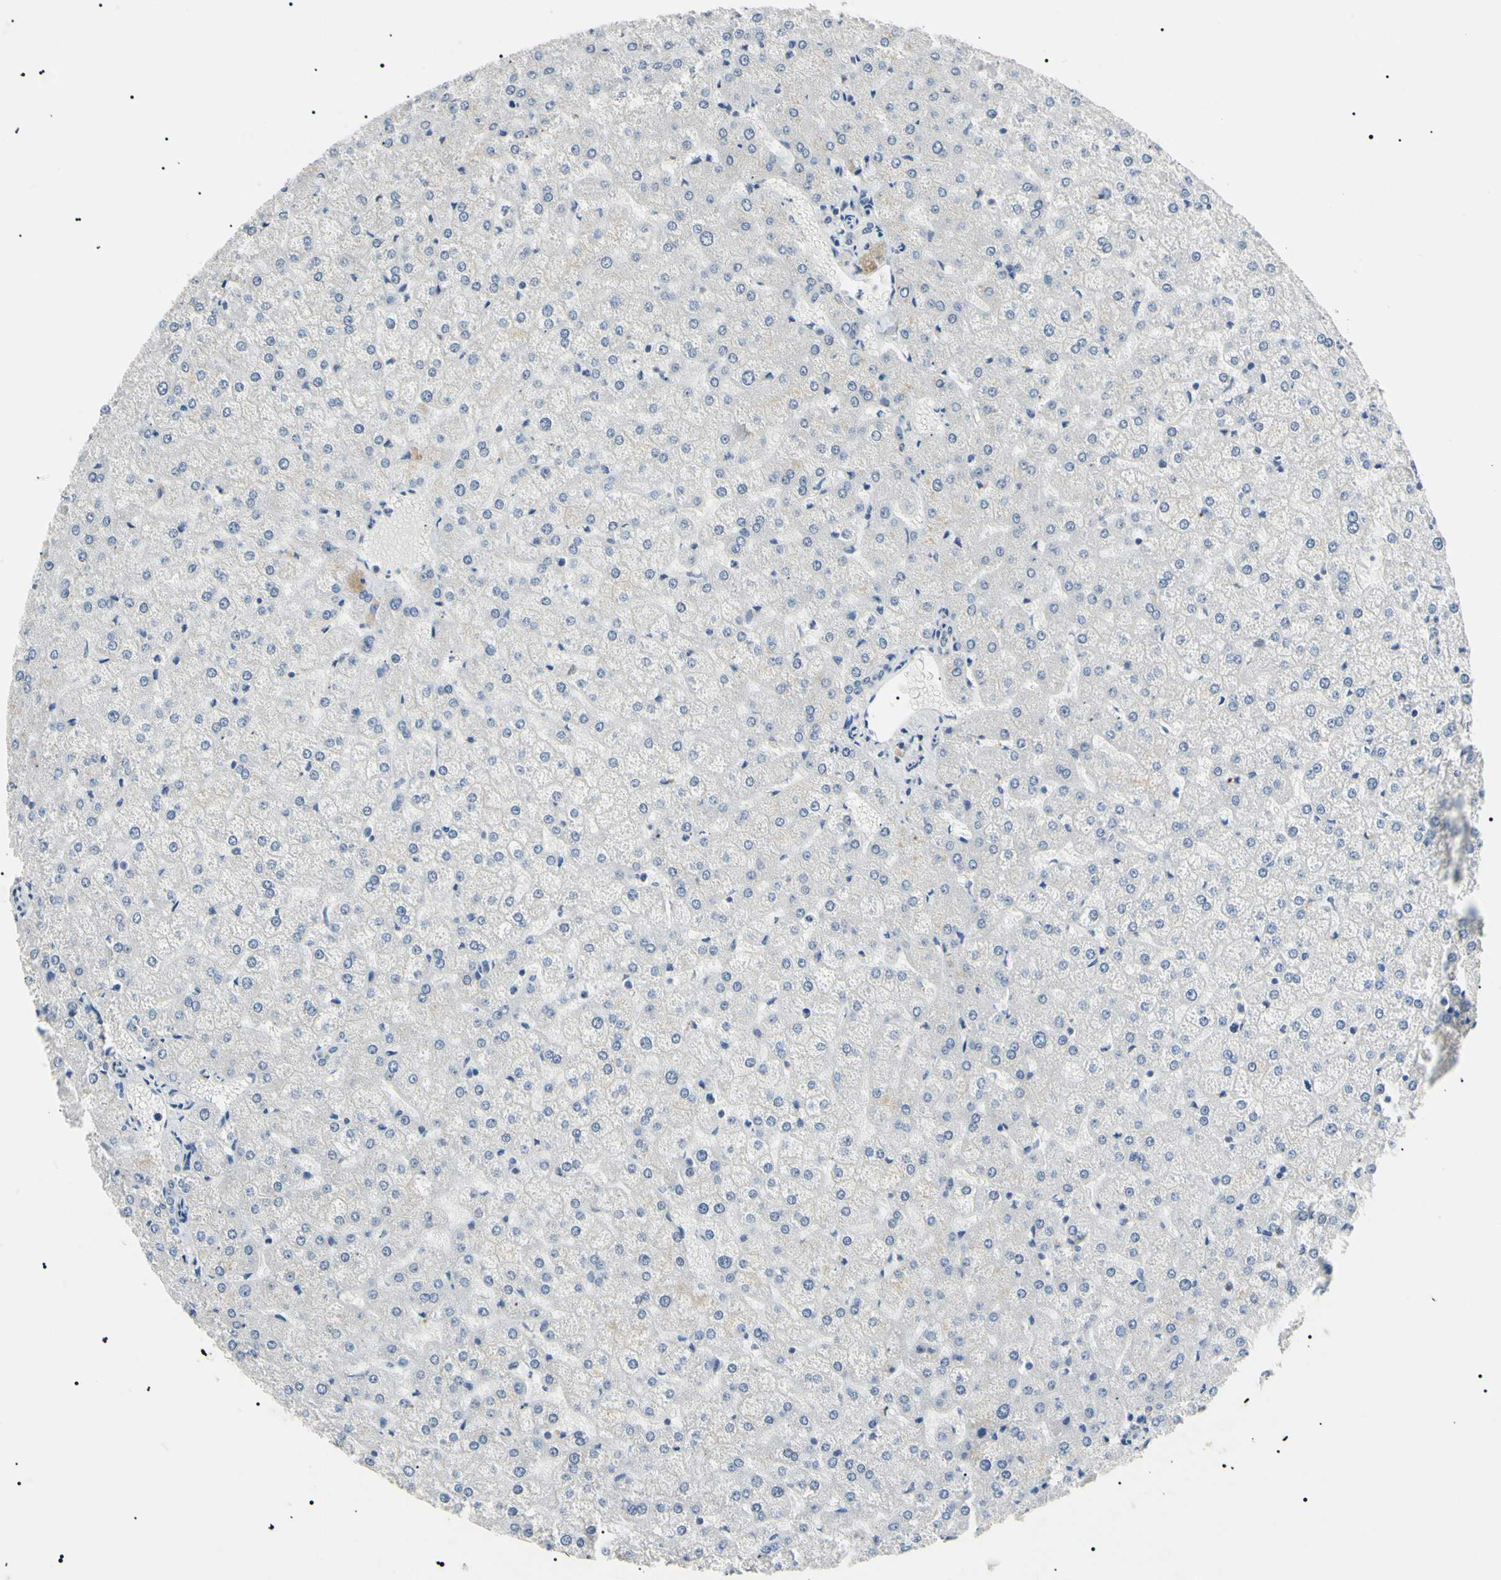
{"staining": {"intensity": "negative", "quantity": "none", "location": "none"}, "tissue": "liver", "cell_type": "Cholangiocytes", "image_type": "normal", "snomed": [{"axis": "morphology", "description": "Normal tissue, NOS"}, {"axis": "topography", "description": "Liver"}], "caption": "The photomicrograph shows no significant staining in cholangiocytes of liver.", "gene": "CGB3", "patient": {"sex": "female", "age": 32}}